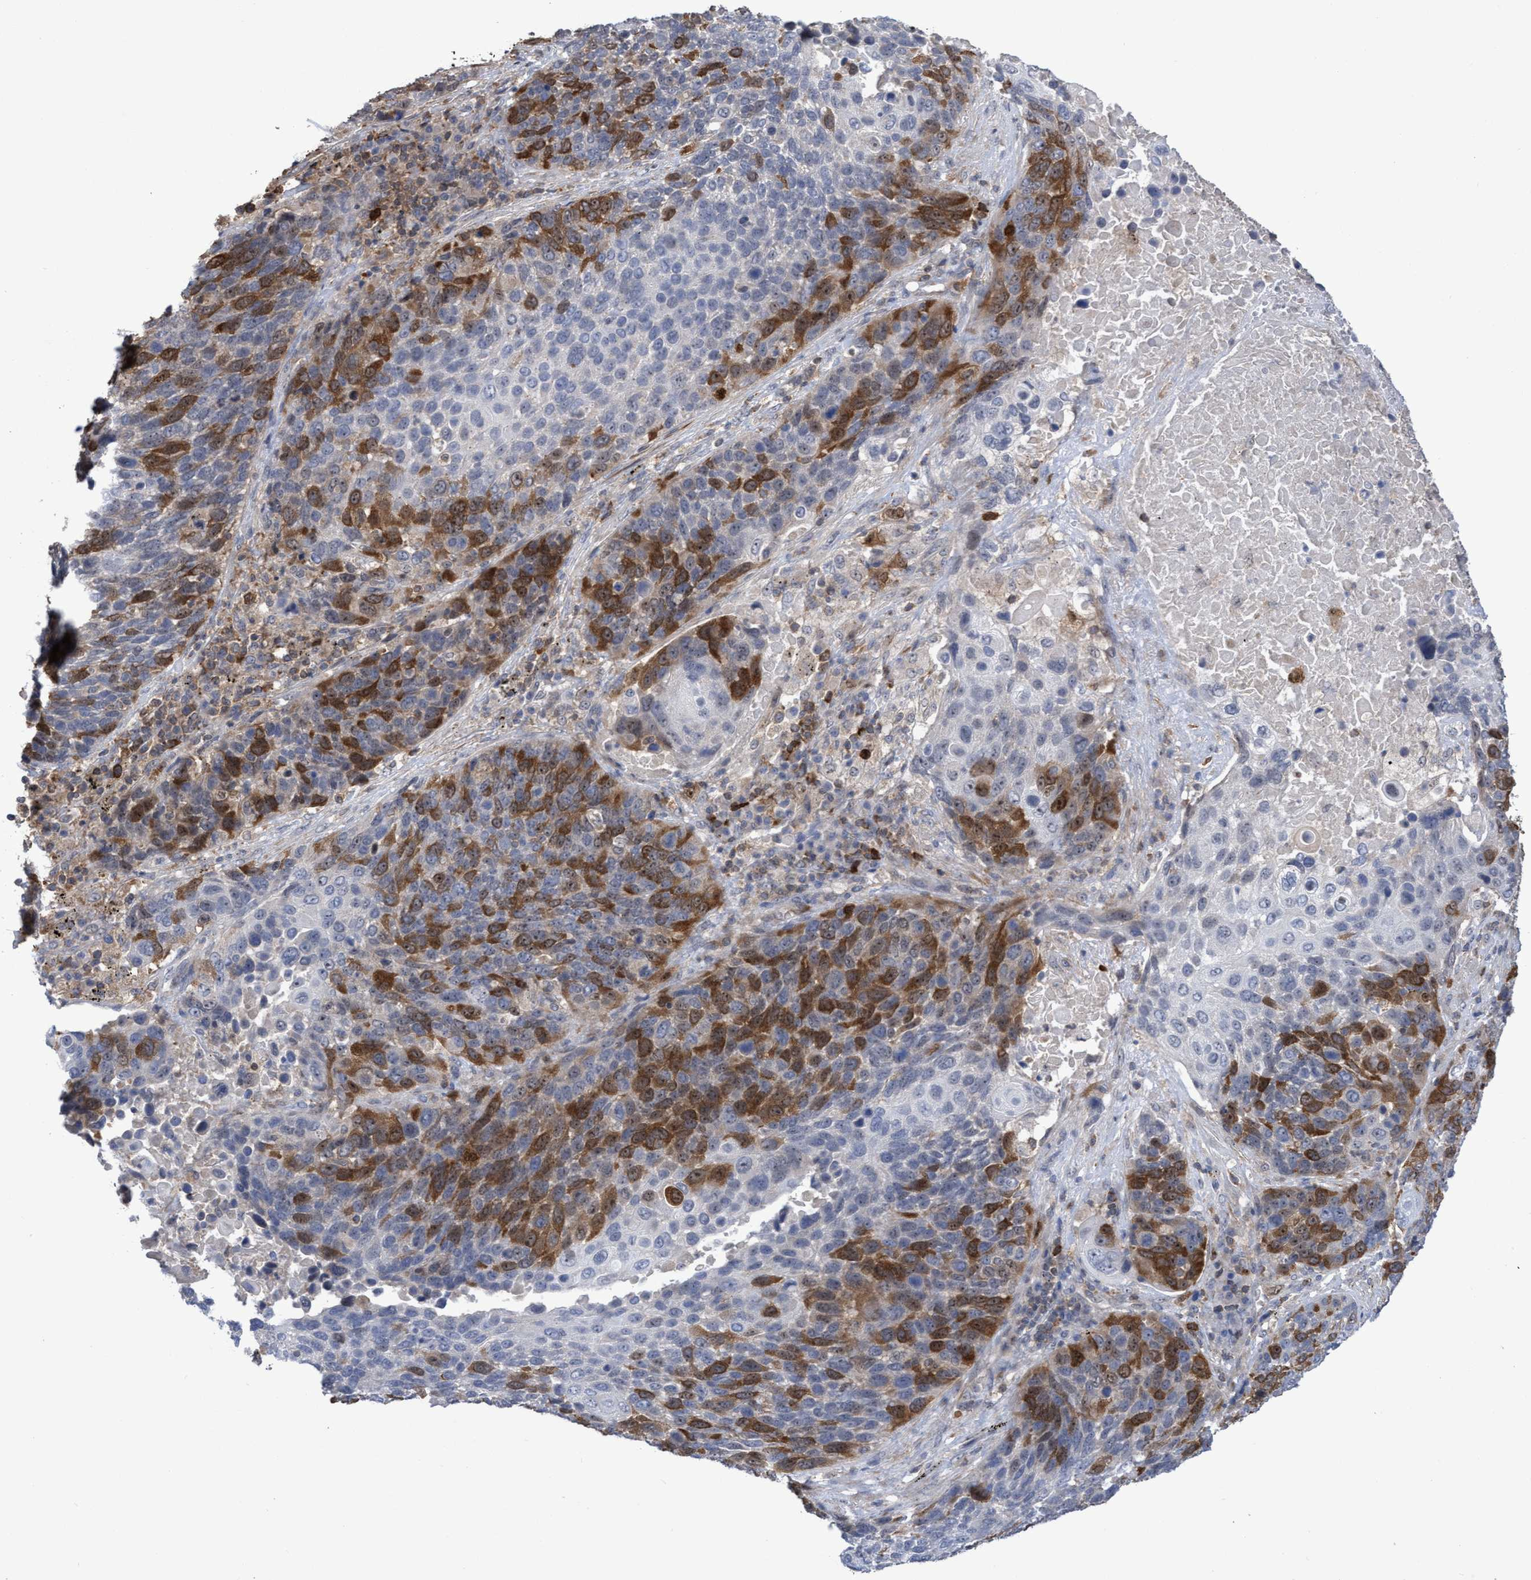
{"staining": {"intensity": "moderate", "quantity": "25%-75%", "location": "cytoplasmic/membranous,nuclear"}, "tissue": "lung cancer", "cell_type": "Tumor cells", "image_type": "cancer", "snomed": [{"axis": "morphology", "description": "Squamous cell carcinoma, NOS"}, {"axis": "topography", "description": "Lung"}], "caption": "Lung squamous cell carcinoma stained with a brown dye displays moderate cytoplasmic/membranous and nuclear positive positivity in about 25%-75% of tumor cells.", "gene": "SLBP", "patient": {"sex": "male", "age": 66}}